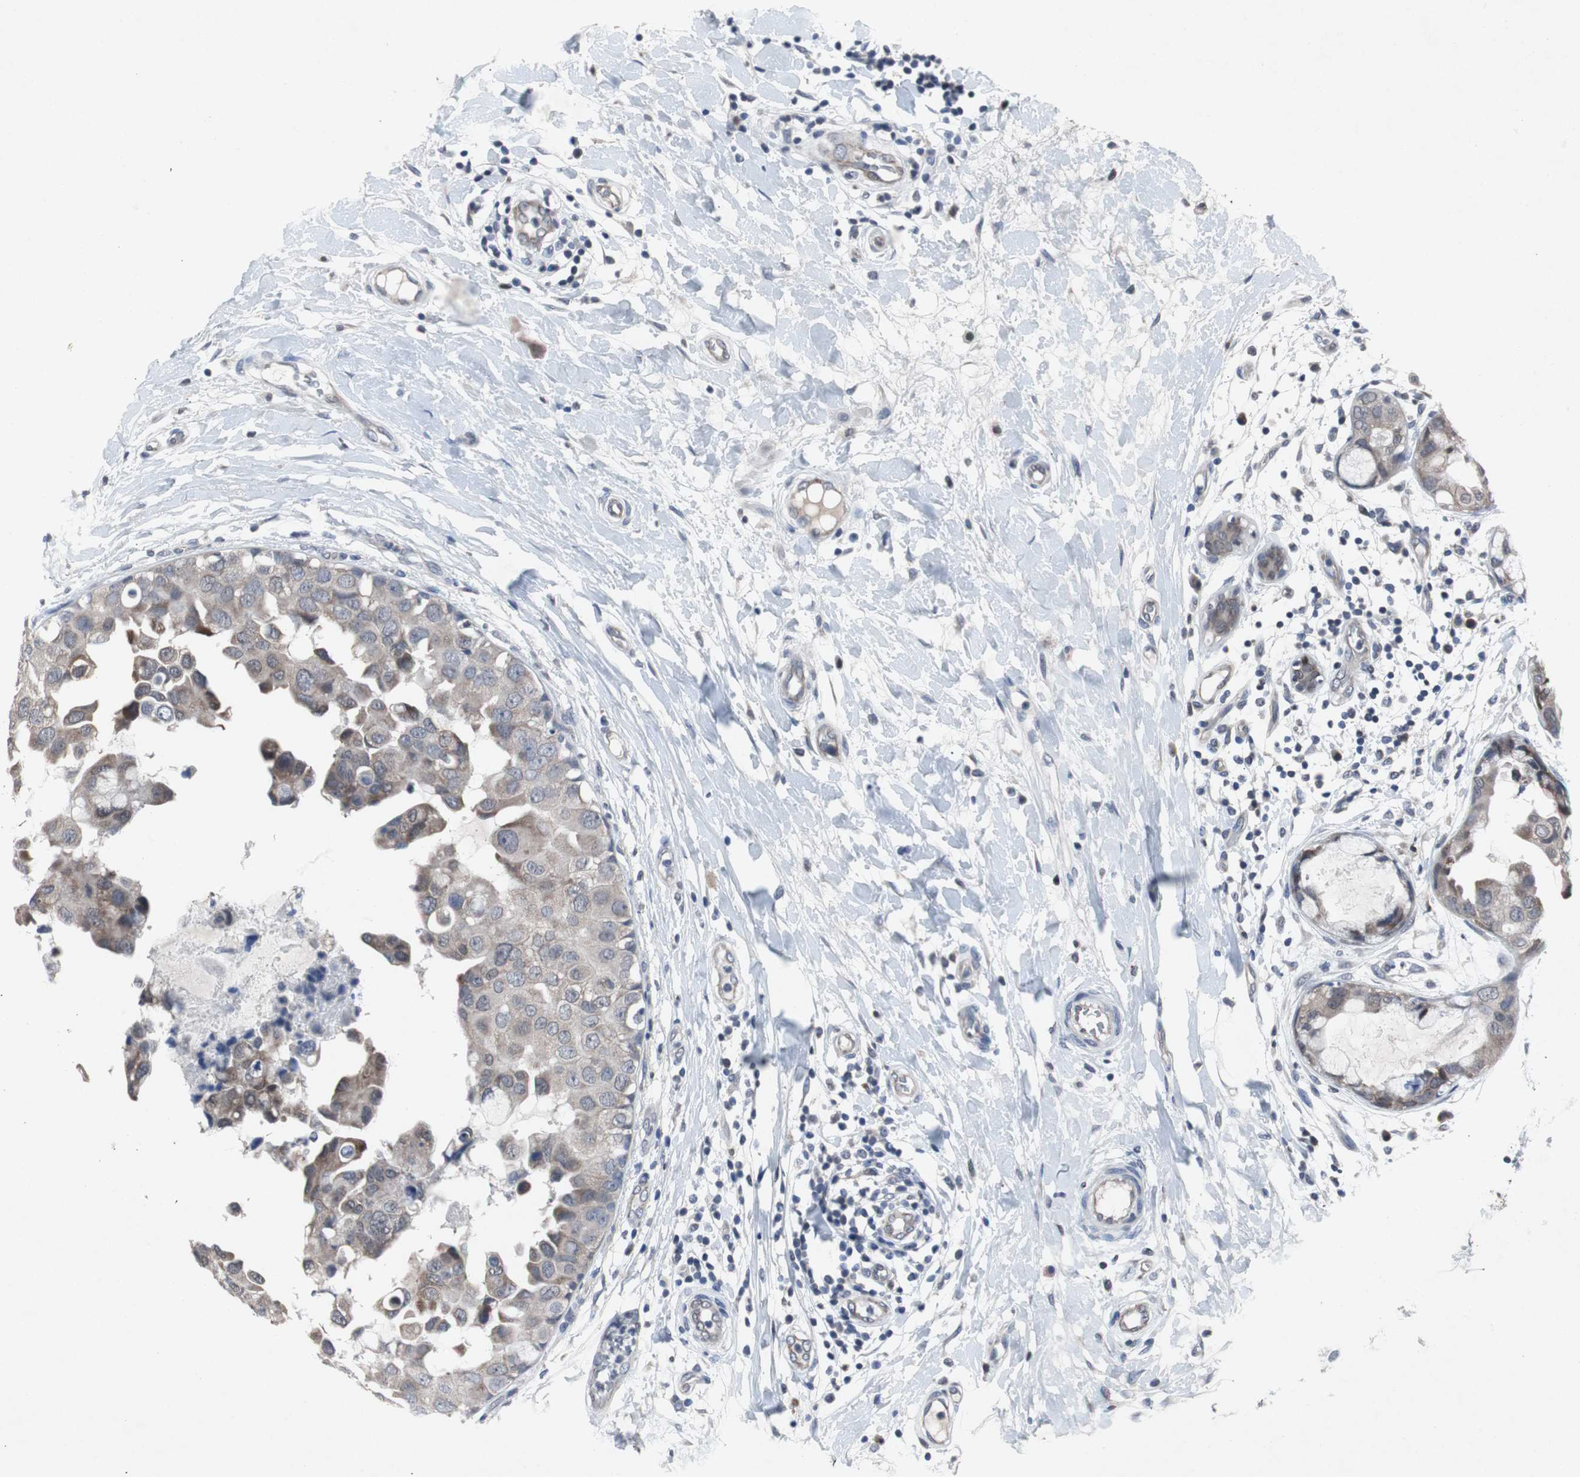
{"staining": {"intensity": "weak", "quantity": ">75%", "location": "cytoplasmic/membranous"}, "tissue": "breast cancer", "cell_type": "Tumor cells", "image_type": "cancer", "snomed": [{"axis": "morphology", "description": "Duct carcinoma"}, {"axis": "topography", "description": "Breast"}], "caption": "Tumor cells exhibit weak cytoplasmic/membranous expression in approximately >75% of cells in breast cancer. The staining was performed using DAB, with brown indicating positive protein expression. Nuclei are stained blue with hematoxylin.", "gene": "RBM47", "patient": {"sex": "female", "age": 40}}